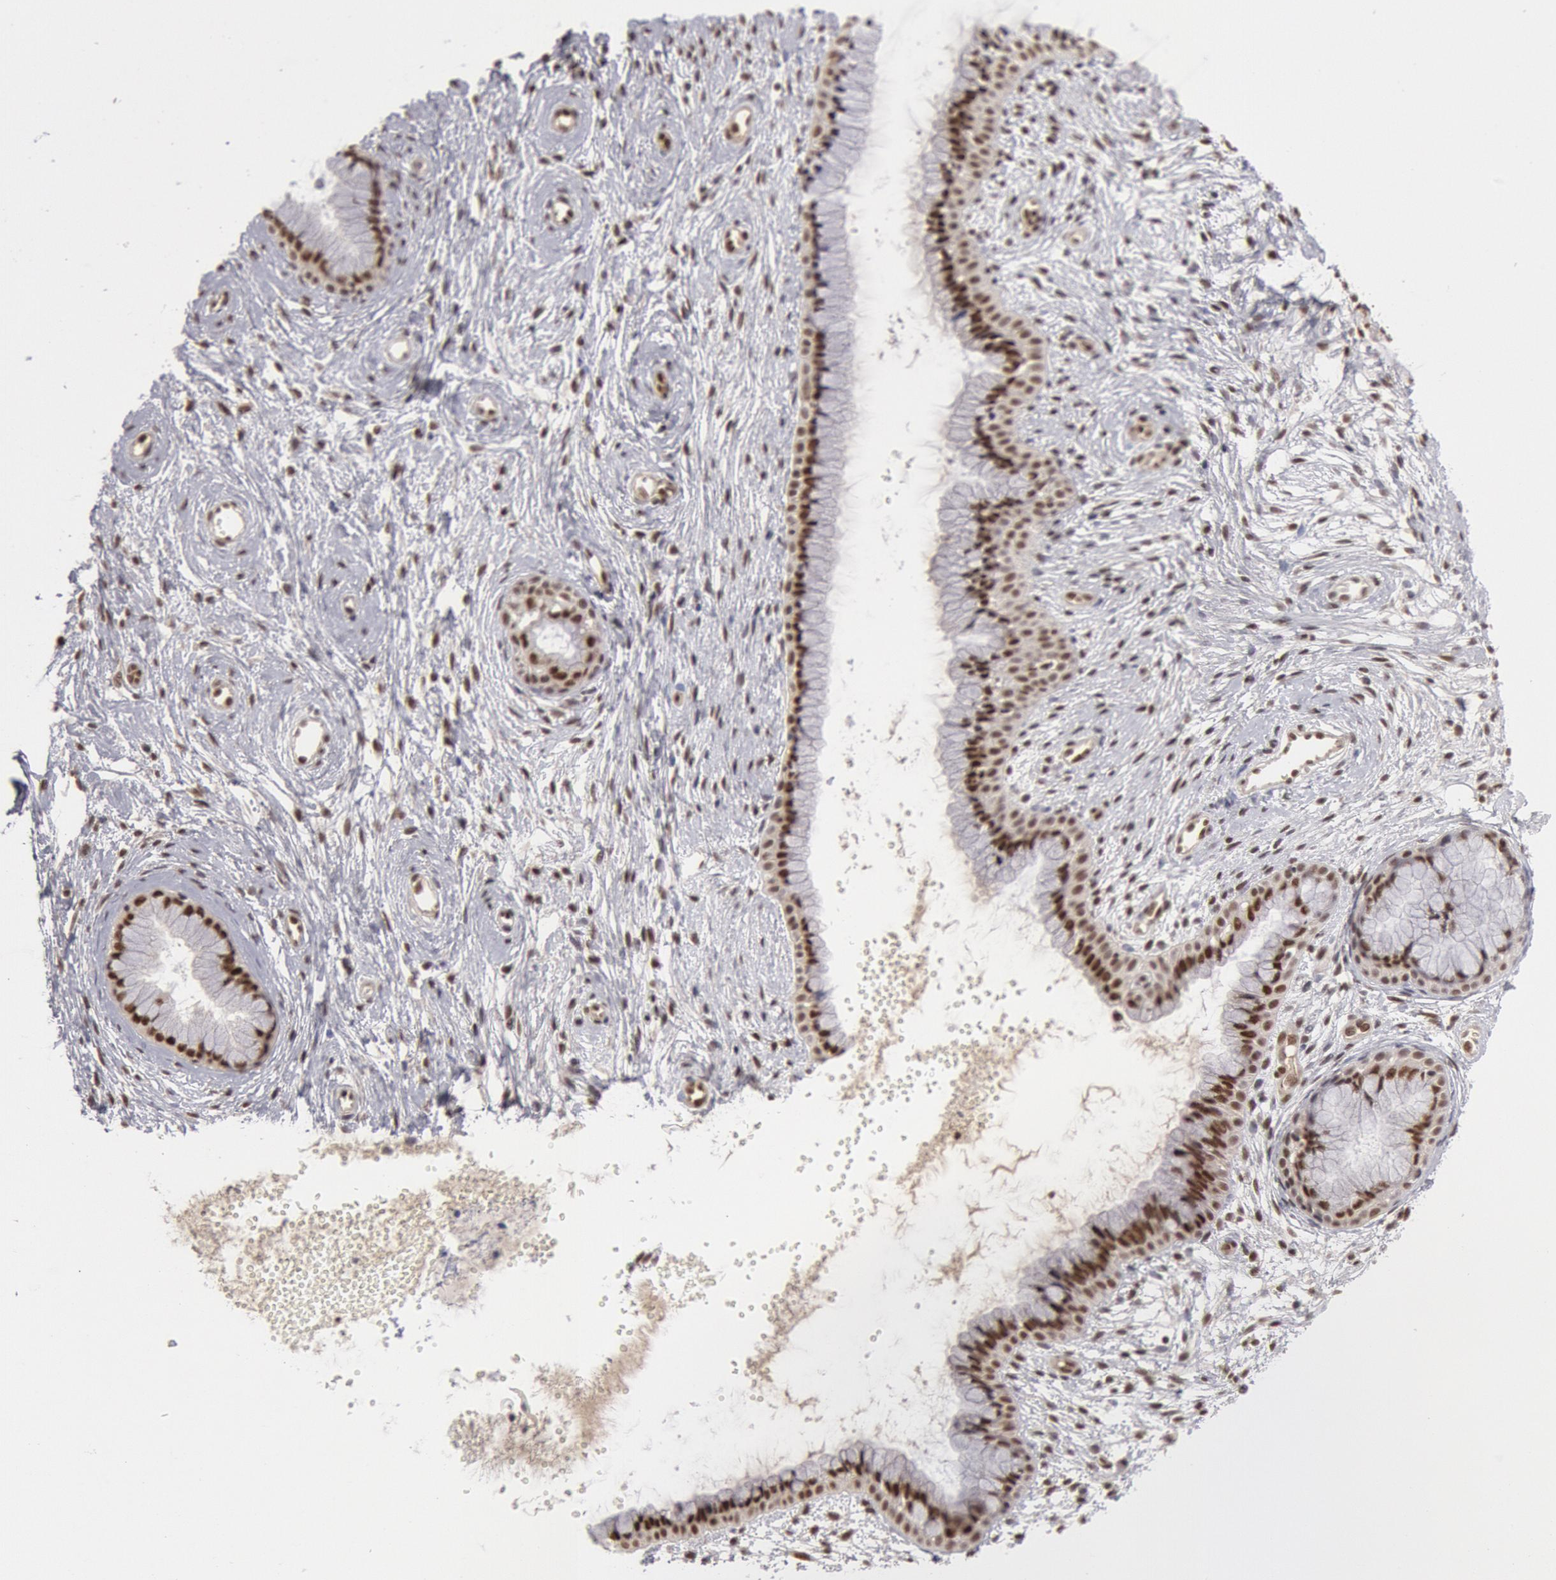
{"staining": {"intensity": "moderate", "quantity": ">75%", "location": "nuclear"}, "tissue": "cervix", "cell_type": "Glandular cells", "image_type": "normal", "snomed": [{"axis": "morphology", "description": "Normal tissue, NOS"}, {"axis": "topography", "description": "Cervix"}], "caption": "Immunohistochemistry micrograph of unremarkable human cervix stained for a protein (brown), which shows medium levels of moderate nuclear expression in approximately >75% of glandular cells.", "gene": "PPP4R3B", "patient": {"sex": "female", "age": 39}}